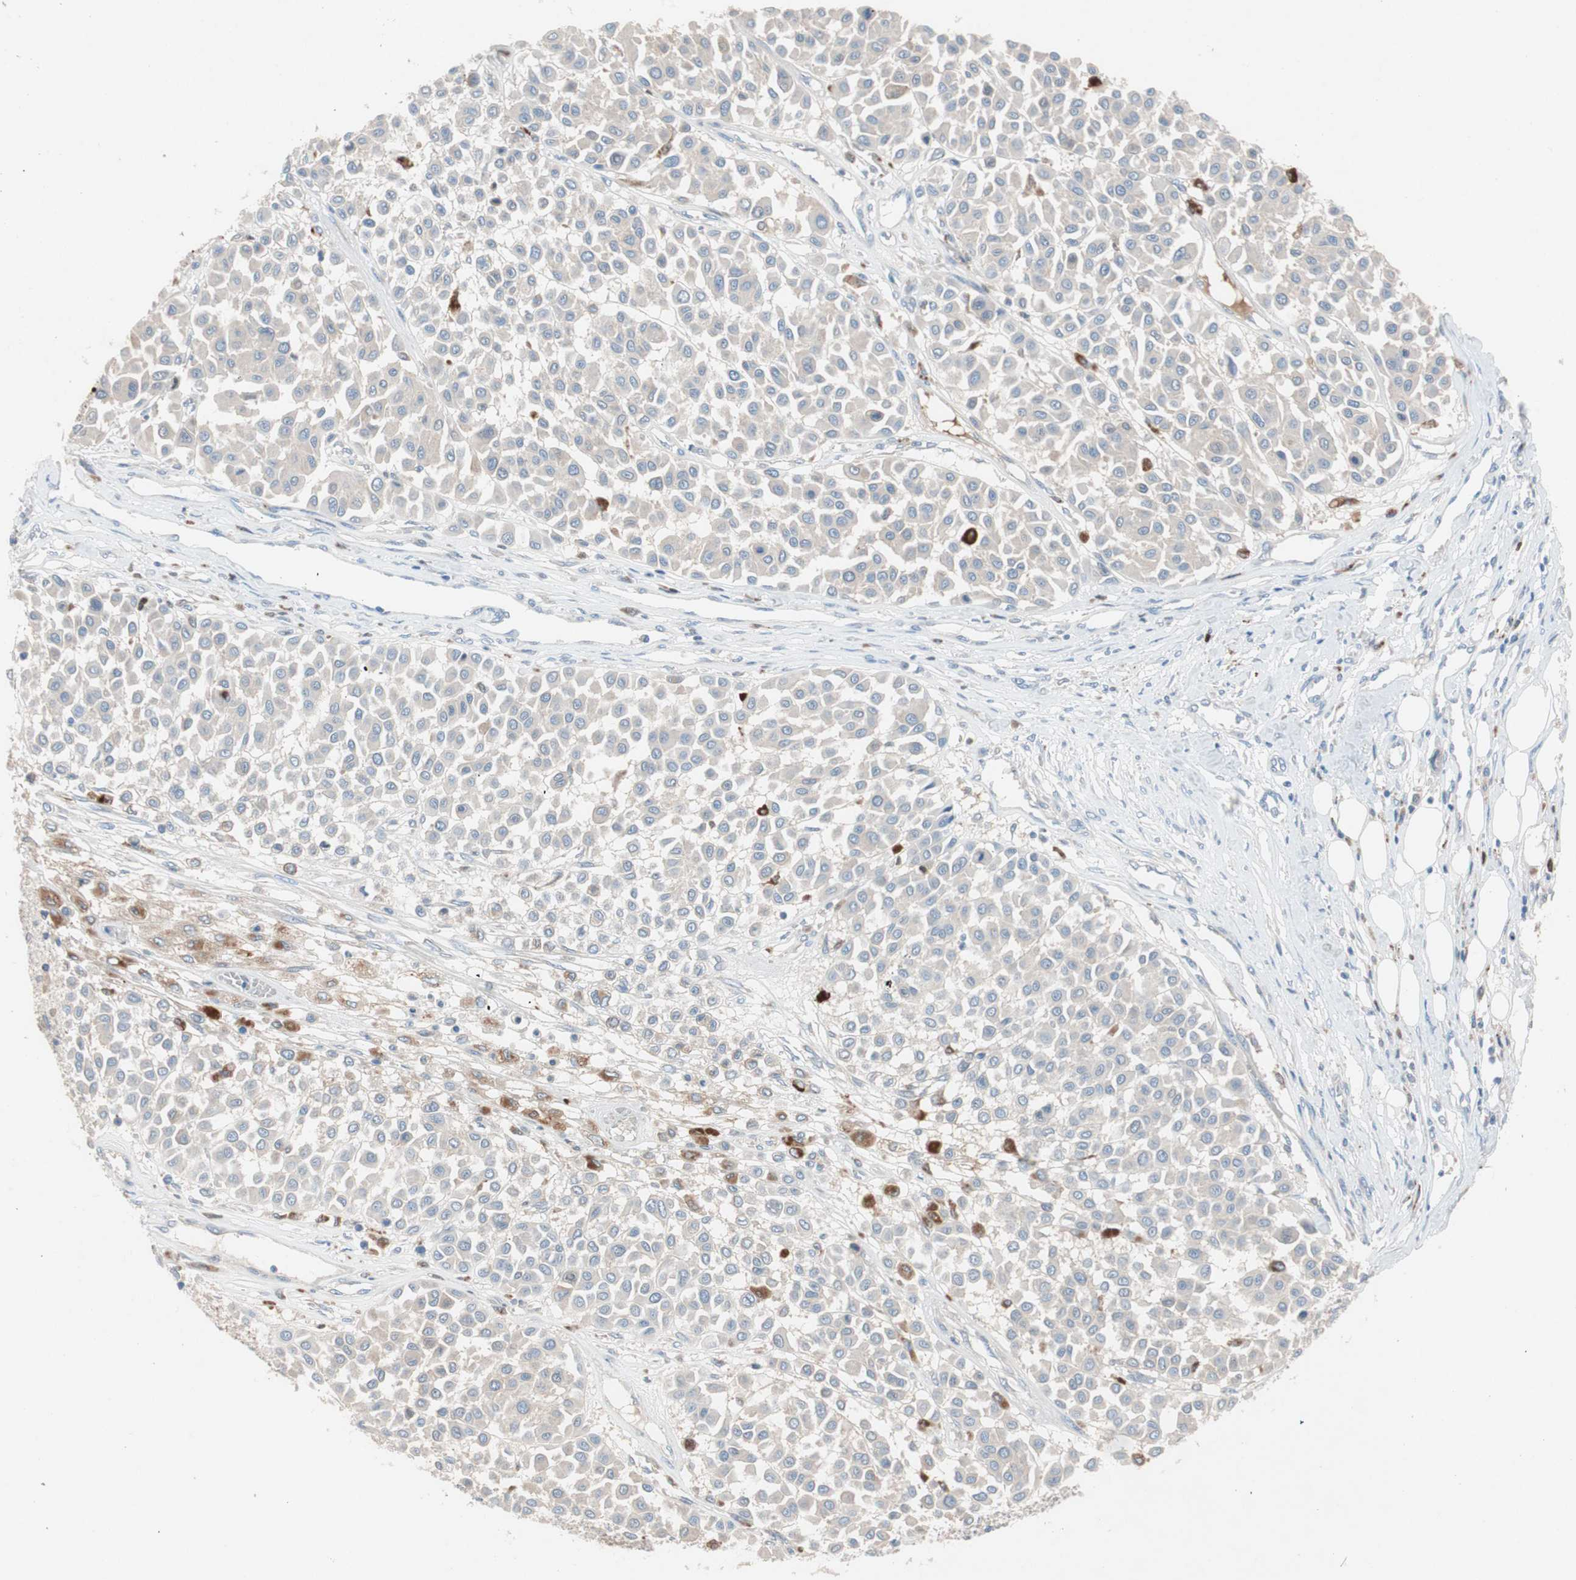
{"staining": {"intensity": "weak", "quantity": "25%-75%", "location": "cytoplasmic/membranous"}, "tissue": "melanoma", "cell_type": "Tumor cells", "image_type": "cancer", "snomed": [{"axis": "morphology", "description": "Malignant melanoma, Metastatic site"}, {"axis": "topography", "description": "Soft tissue"}], "caption": "Brown immunohistochemical staining in human melanoma exhibits weak cytoplasmic/membranous staining in approximately 25%-75% of tumor cells.", "gene": "CLEC4D", "patient": {"sex": "male", "age": 41}}